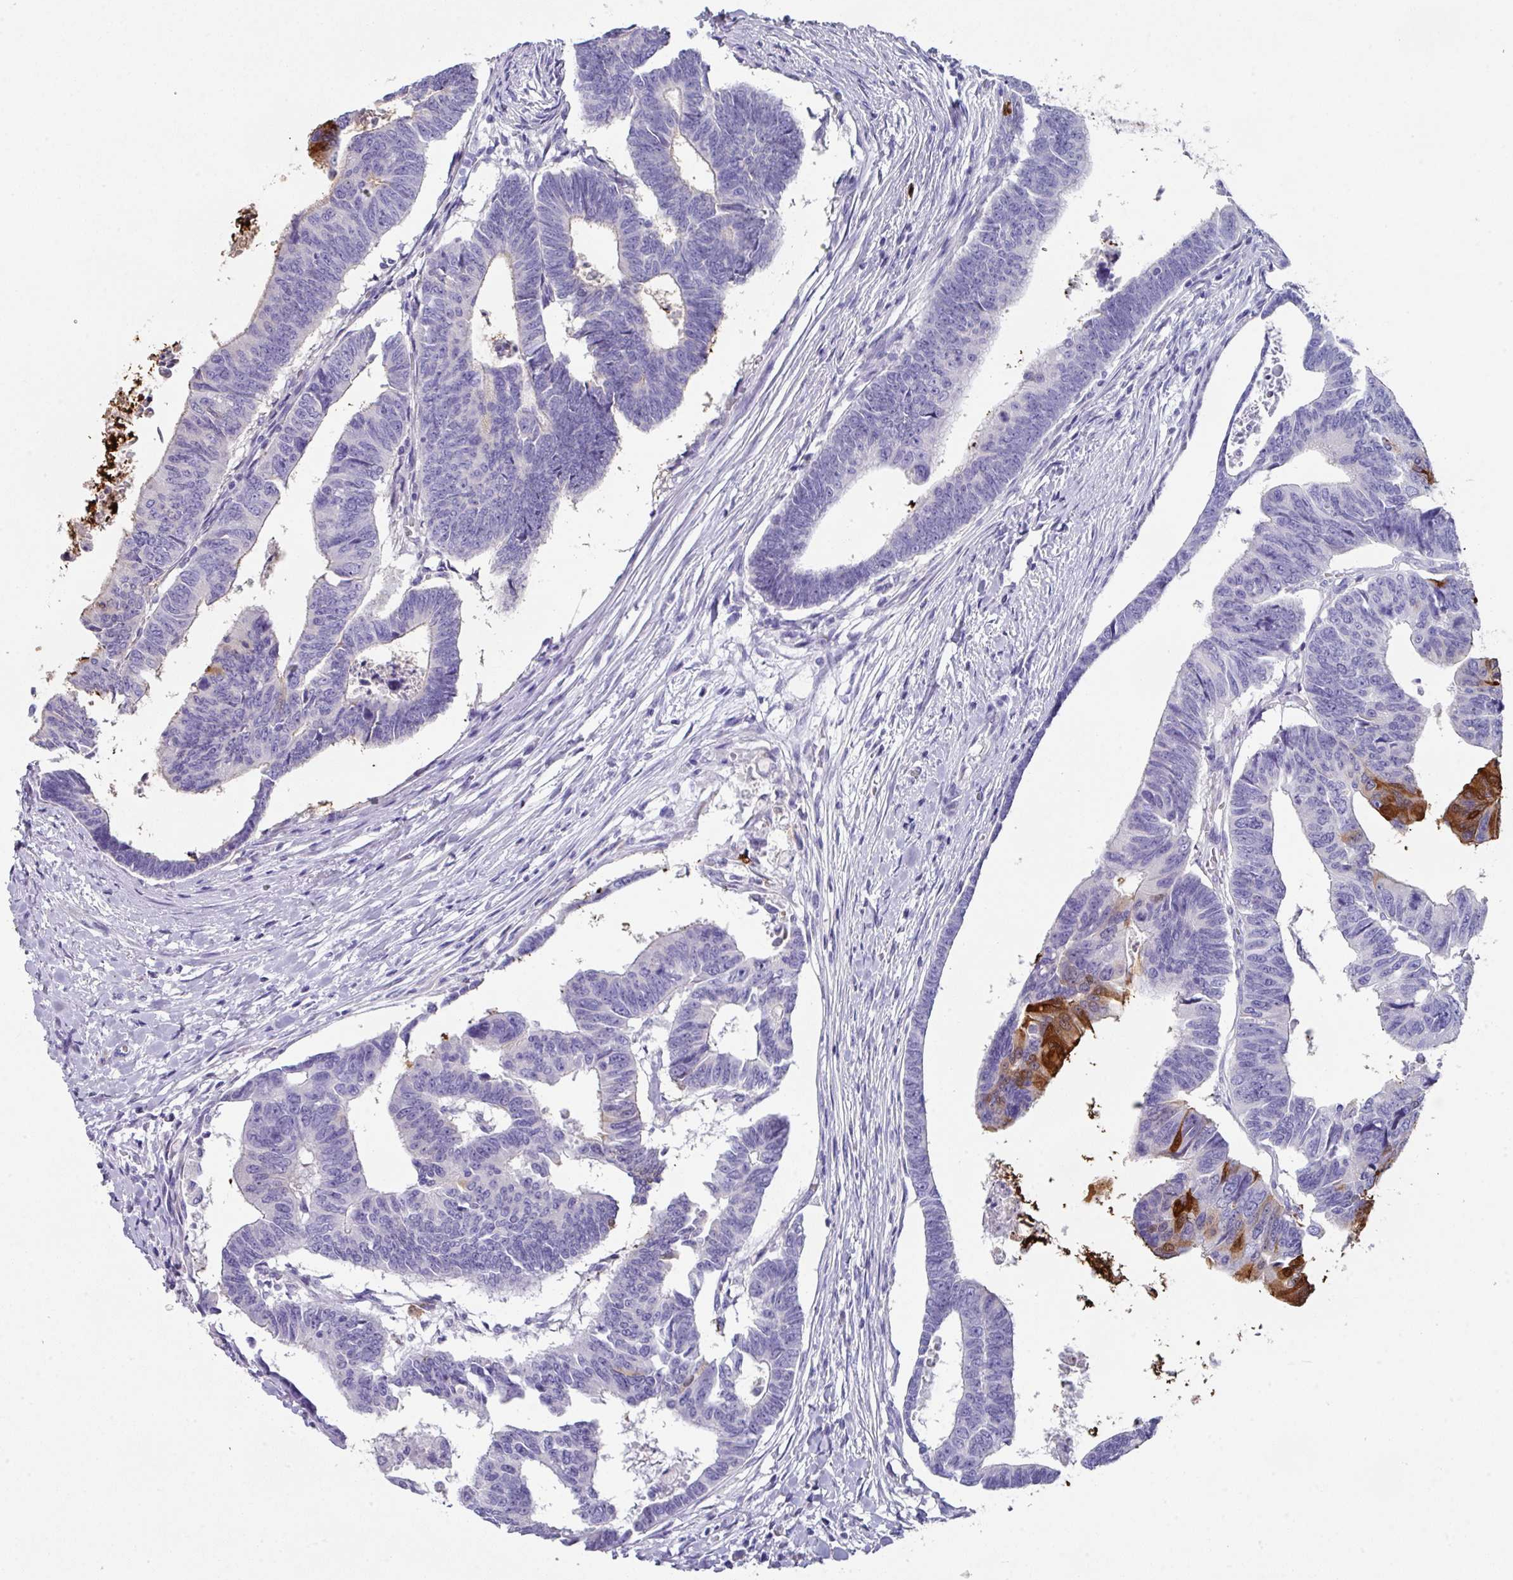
{"staining": {"intensity": "strong", "quantity": "<25%", "location": "cytoplasmic/membranous"}, "tissue": "colorectal cancer", "cell_type": "Tumor cells", "image_type": "cancer", "snomed": [{"axis": "morphology", "description": "Adenocarcinoma, NOS"}, {"axis": "topography", "description": "Rectum"}], "caption": "Tumor cells show strong cytoplasmic/membranous staining in about <25% of cells in adenocarcinoma (colorectal).", "gene": "PEX10", "patient": {"sex": "female", "age": 65}}